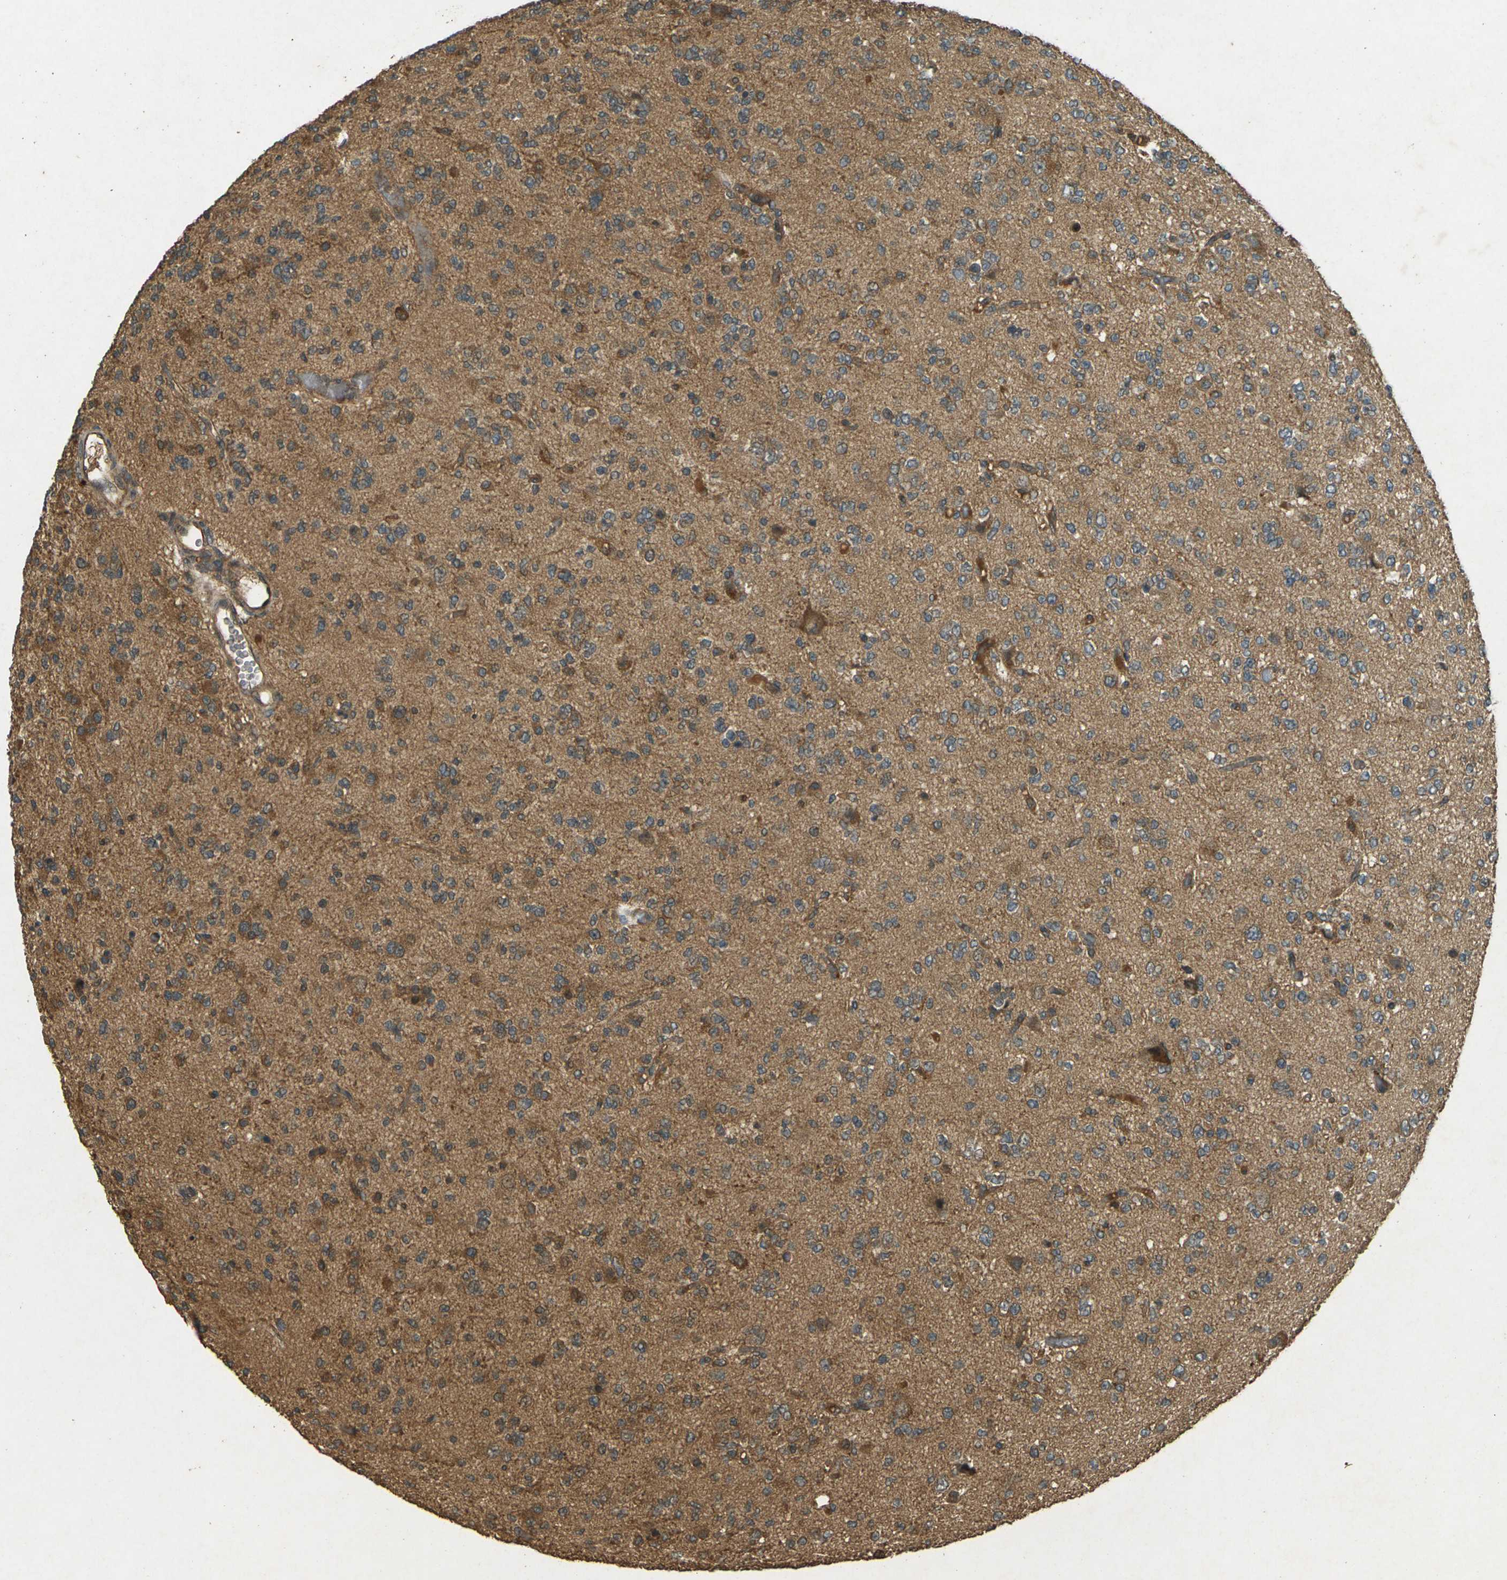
{"staining": {"intensity": "negative", "quantity": "none", "location": "none"}, "tissue": "glioma", "cell_type": "Tumor cells", "image_type": "cancer", "snomed": [{"axis": "morphology", "description": "Glioma, malignant, Low grade"}, {"axis": "topography", "description": "Brain"}], "caption": "Histopathology image shows no protein expression in tumor cells of low-grade glioma (malignant) tissue.", "gene": "TAP1", "patient": {"sex": "male", "age": 38}}